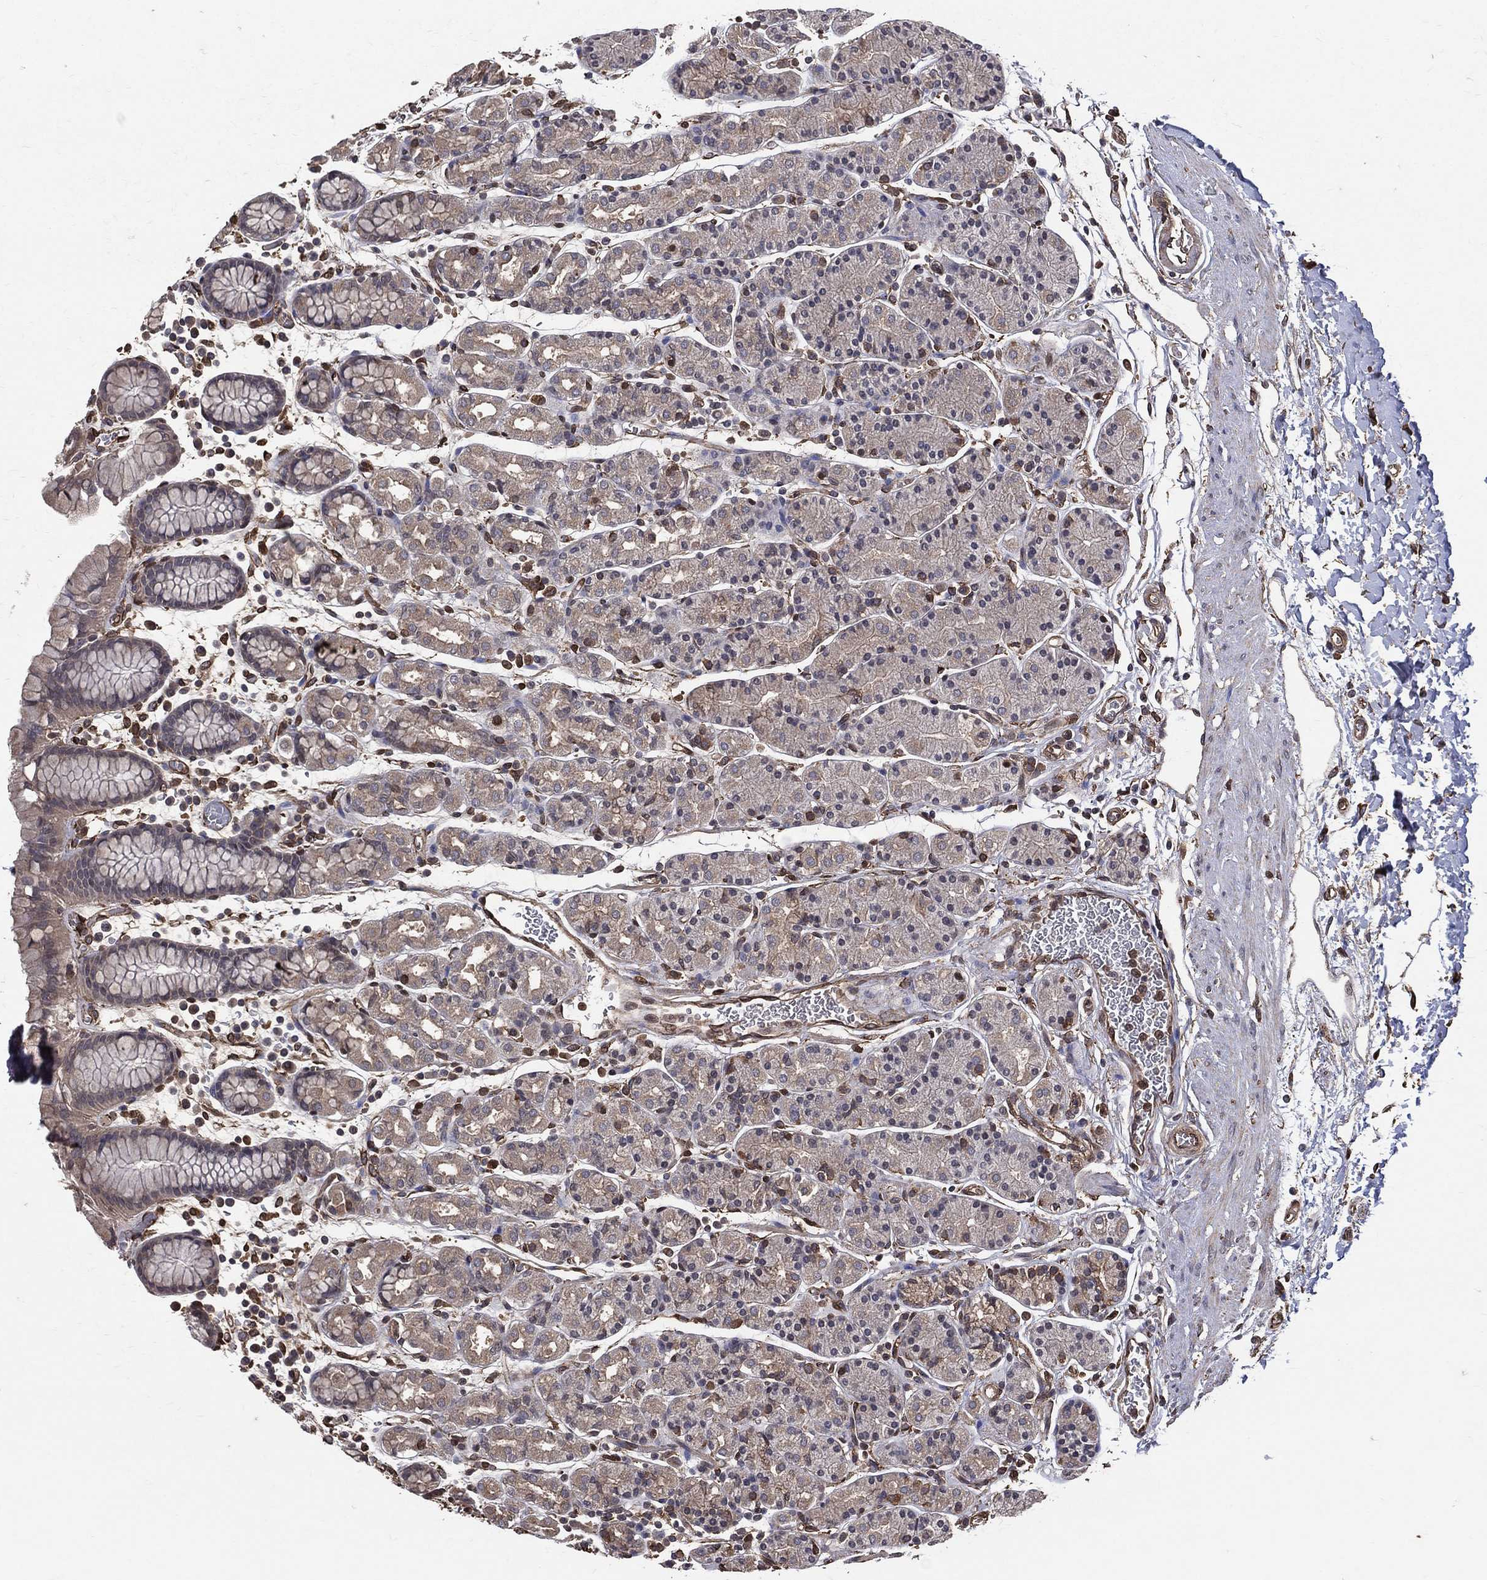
{"staining": {"intensity": "weak", "quantity": "<25%", "location": "cytoplasmic/membranous"}, "tissue": "stomach", "cell_type": "Glandular cells", "image_type": "normal", "snomed": [{"axis": "morphology", "description": "Normal tissue, NOS"}, {"axis": "topography", "description": "Stomach, upper"}, {"axis": "topography", "description": "Stomach"}], "caption": "Image shows no protein positivity in glandular cells of unremarkable stomach. (DAB (3,3'-diaminobenzidine) immunohistochemistry (IHC), high magnification).", "gene": "DPYSL2", "patient": {"sex": "male", "age": 62}}